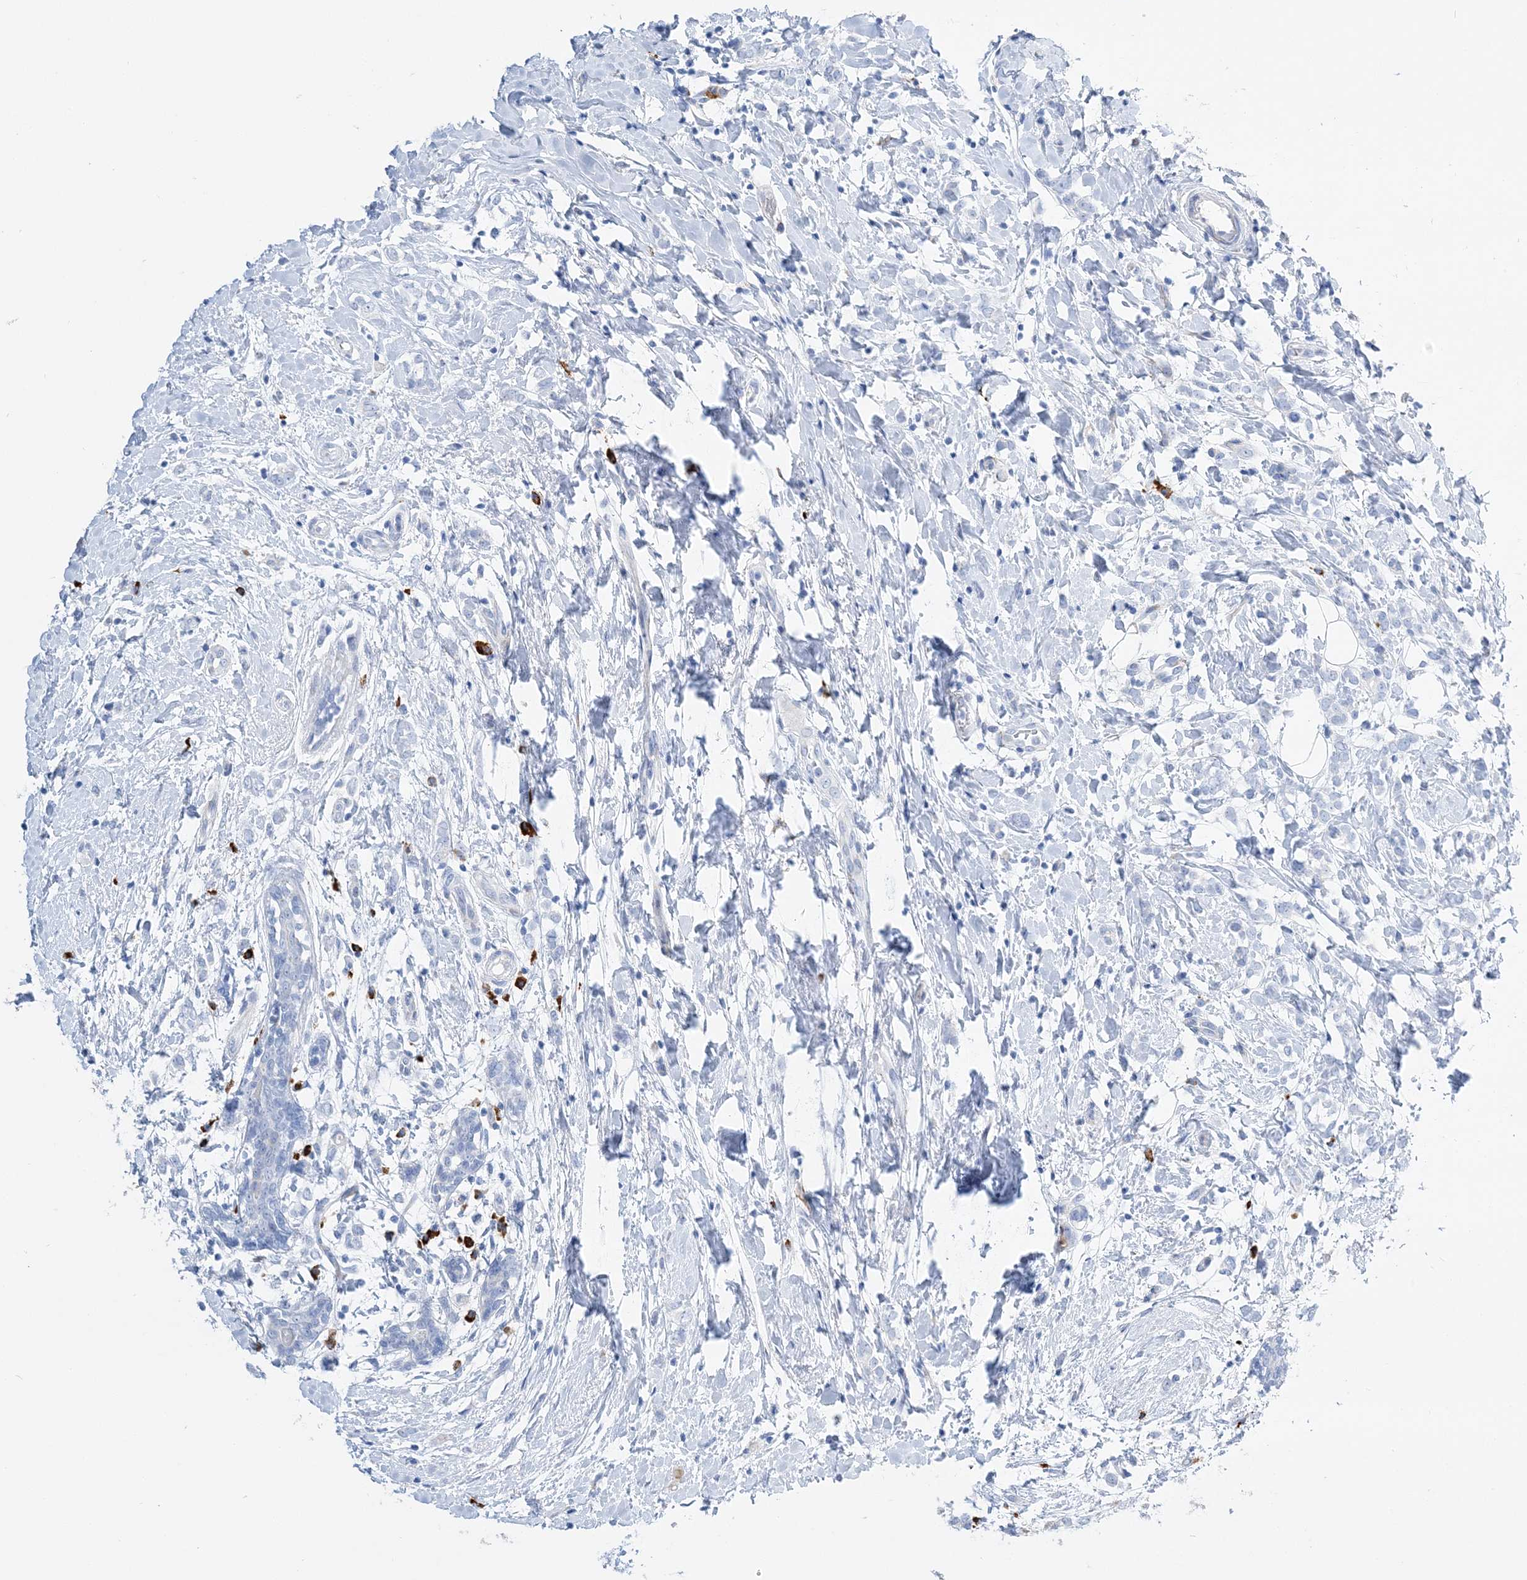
{"staining": {"intensity": "negative", "quantity": "none", "location": "none"}, "tissue": "breast cancer", "cell_type": "Tumor cells", "image_type": "cancer", "snomed": [{"axis": "morphology", "description": "Normal tissue, NOS"}, {"axis": "morphology", "description": "Lobular carcinoma"}, {"axis": "topography", "description": "Breast"}], "caption": "Immunohistochemistry of breast cancer (lobular carcinoma) shows no expression in tumor cells.", "gene": "TSPYL6", "patient": {"sex": "female", "age": 47}}